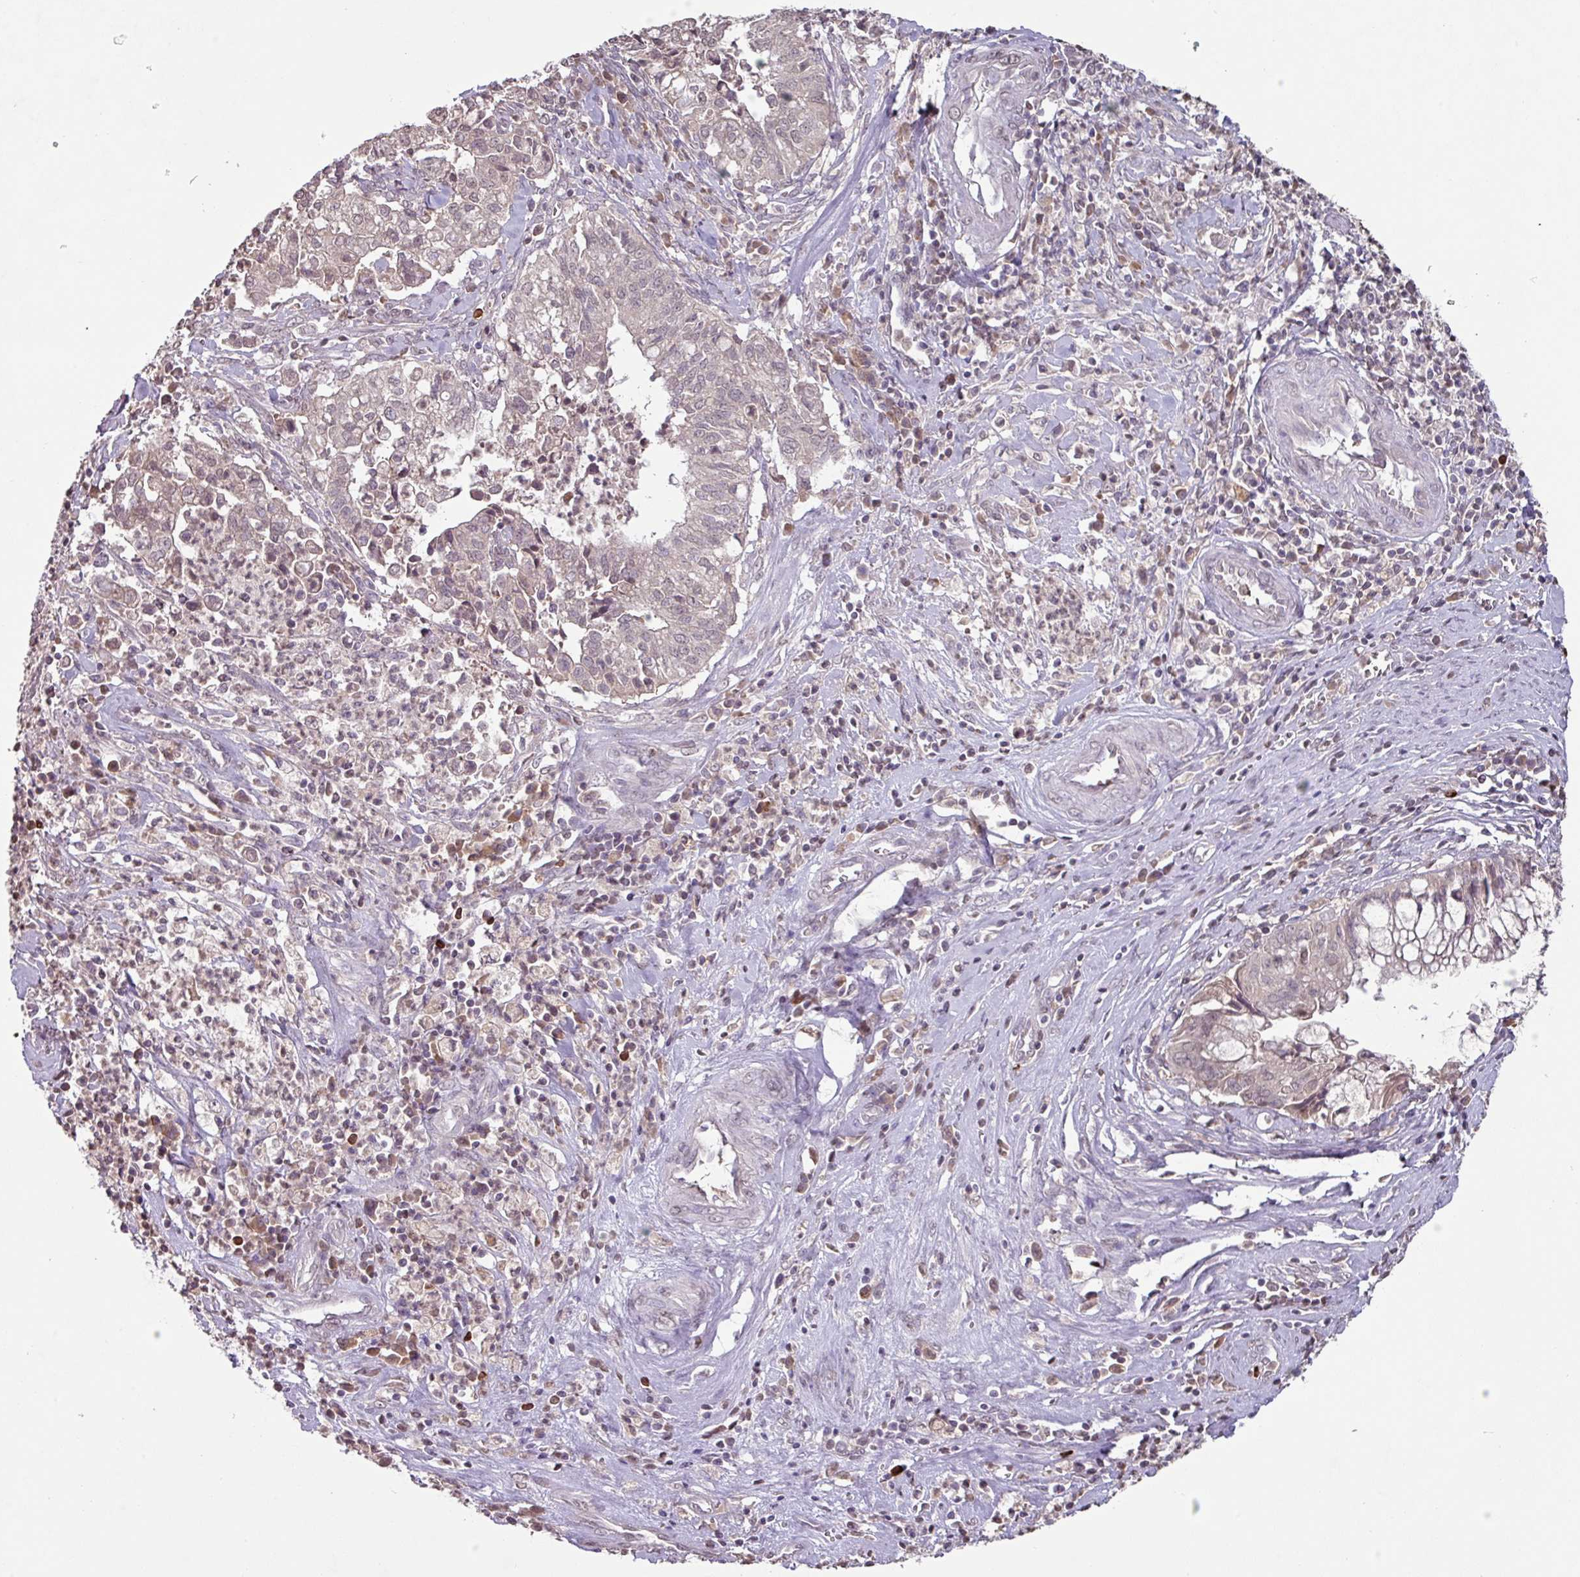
{"staining": {"intensity": "negative", "quantity": "none", "location": "none"}, "tissue": "cervical cancer", "cell_type": "Tumor cells", "image_type": "cancer", "snomed": [{"axis": "morphology", "description": "Adenocarcinoma, NOS"}, {"axis": "topography", "description": "Cervix"}], "caption": "A photomicrograph of human adenocarcinoma (cervical) is negative for staining in tumor cells.", "gene": "SLC5A10", "patient": {"sex": "female", "age": 44}}